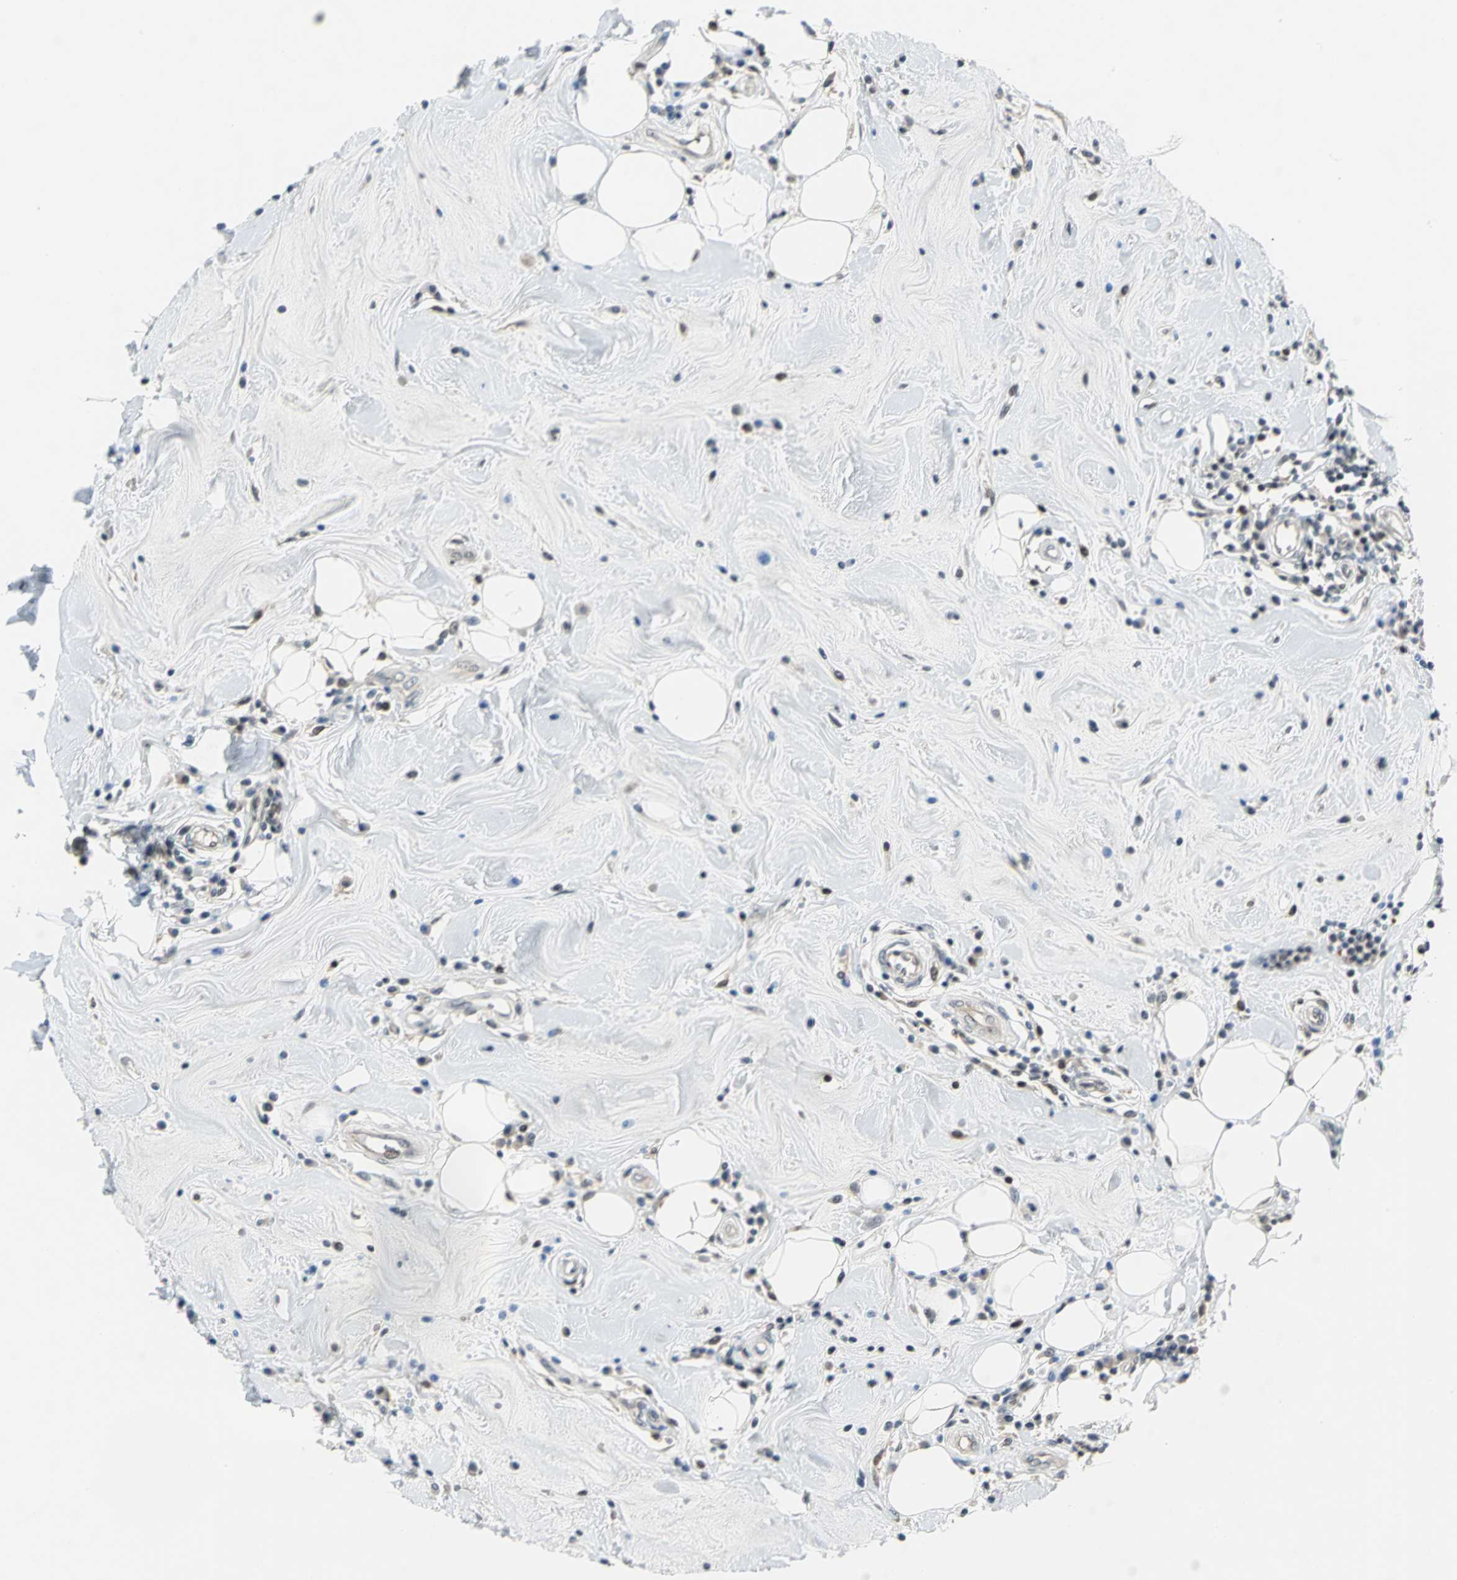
{"staining": {"intensity": "moderate", "quantity": "25%-75%", "location": "nuclear"}, "tissue": "breast cancer", "cell_type": "Tumor cells", "image_type": "cancer", "snomed": [{"axis": "morphology", "description": "Duct carcinoma"}, {"axis": "topography", "description": "Breast"}], "caption": "IHC staining of invasive ductal carcinoma (breast), which displays medium levels of moderate nuclear staining in approximately 25%-75% of tumor cells indicating moderate nuclear protein positivity. The staining was performed using DAB (brown) for protein detection and nuclei were counterstained in hematoxylin (blue).", "gene": "GLI3", "patient": {"sex": "female", "age": 27}}